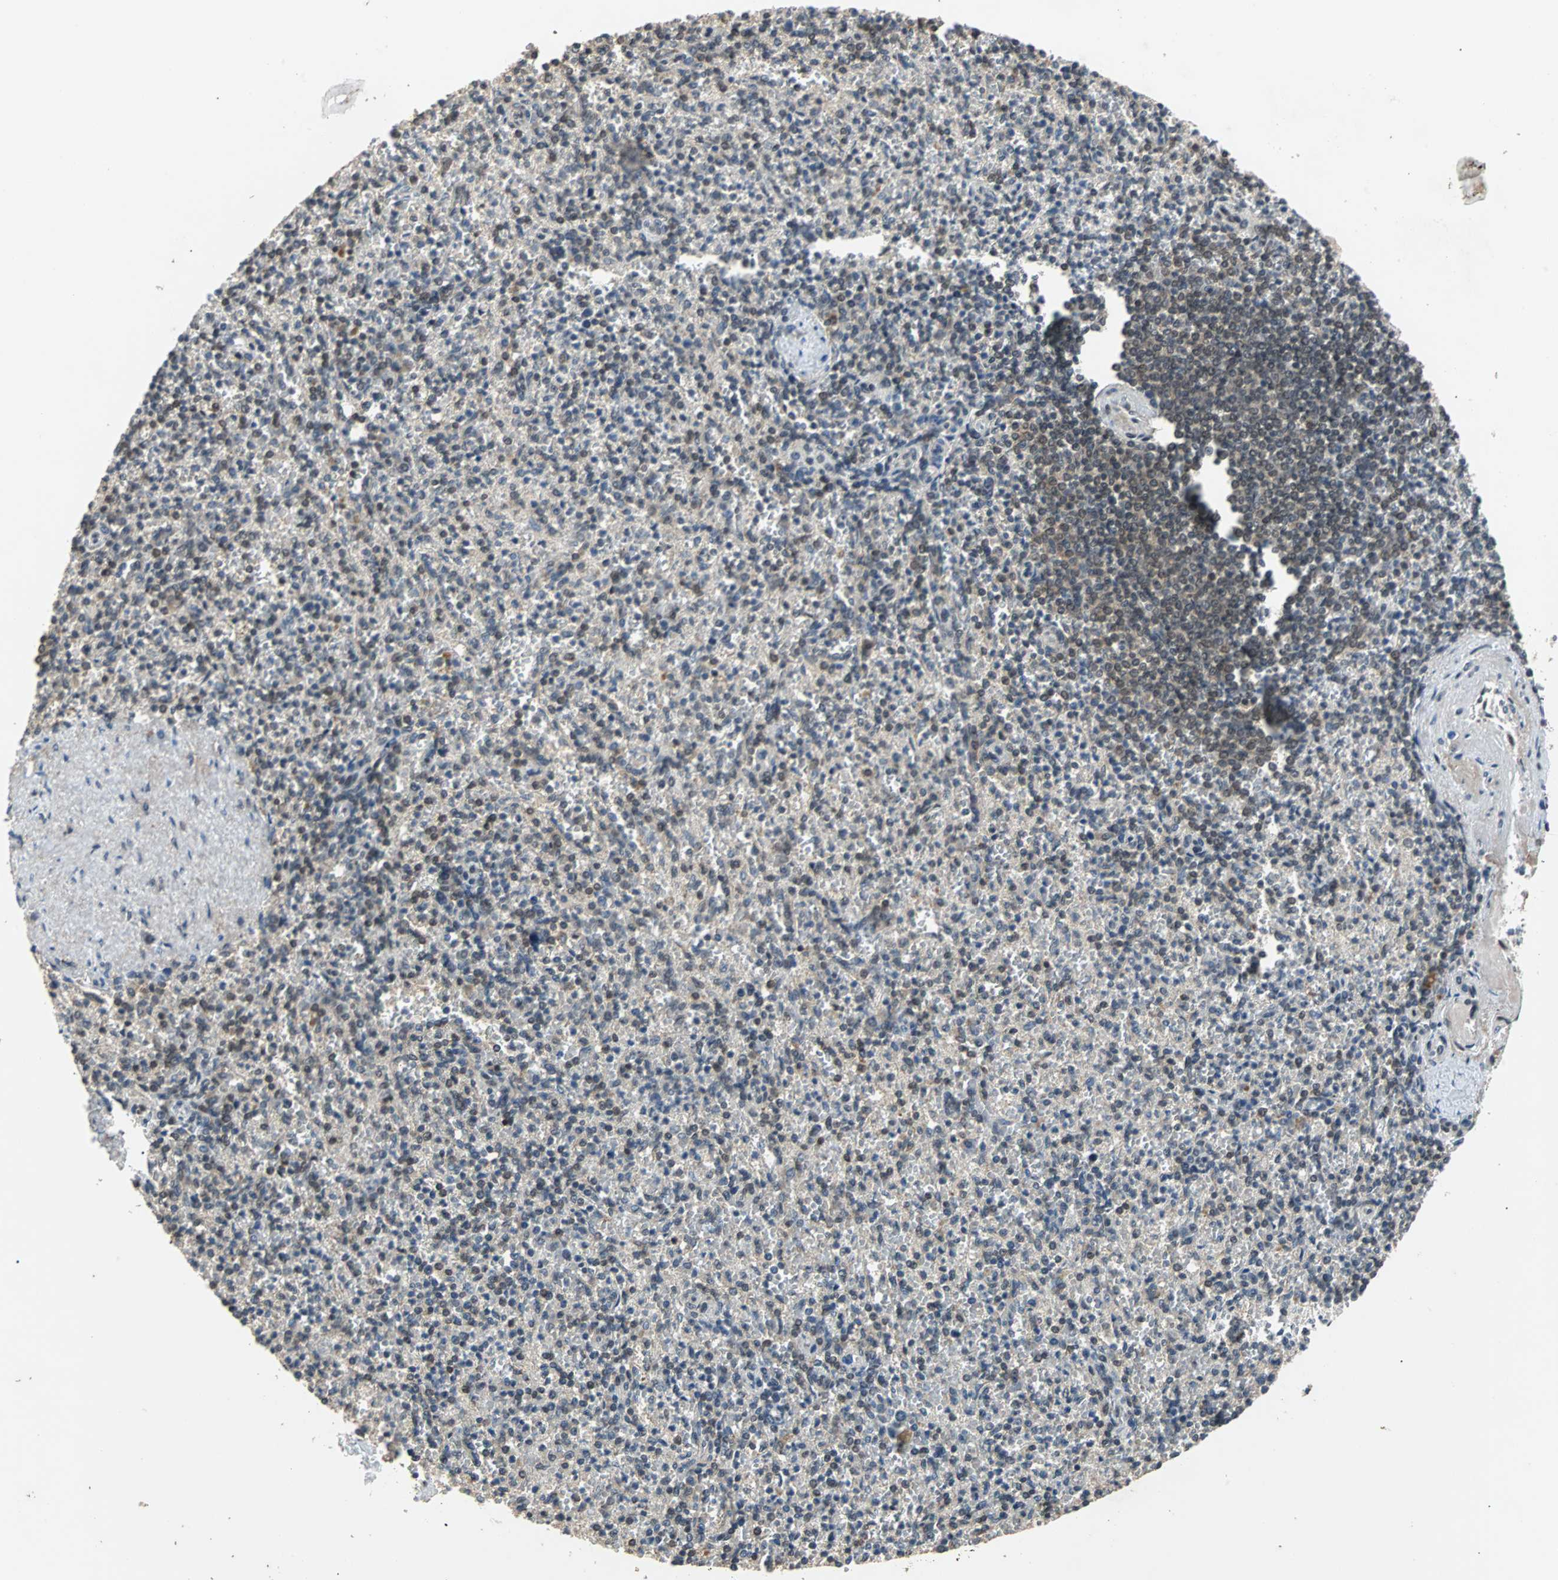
{"staining": {"intensity": "weak", "quantity": "25%-75%", "location": "cytoplasmic/membranous"}, "tissue": "spleen", "cell_type": "Cells in red pulp", "image_type": "normal", "snomed": [{"axis": "morphology", "description": "Normal tissue, NOS"}, {"axis": "topography", "description": "Spleen"}], "caption": "Weak cytoplasmic/membranous expression is appreciated in about 25%-75% of cells in red pulp in benign spleen.", "gene": "PHC1", "patient": {"sex": "female", "age": 74}}